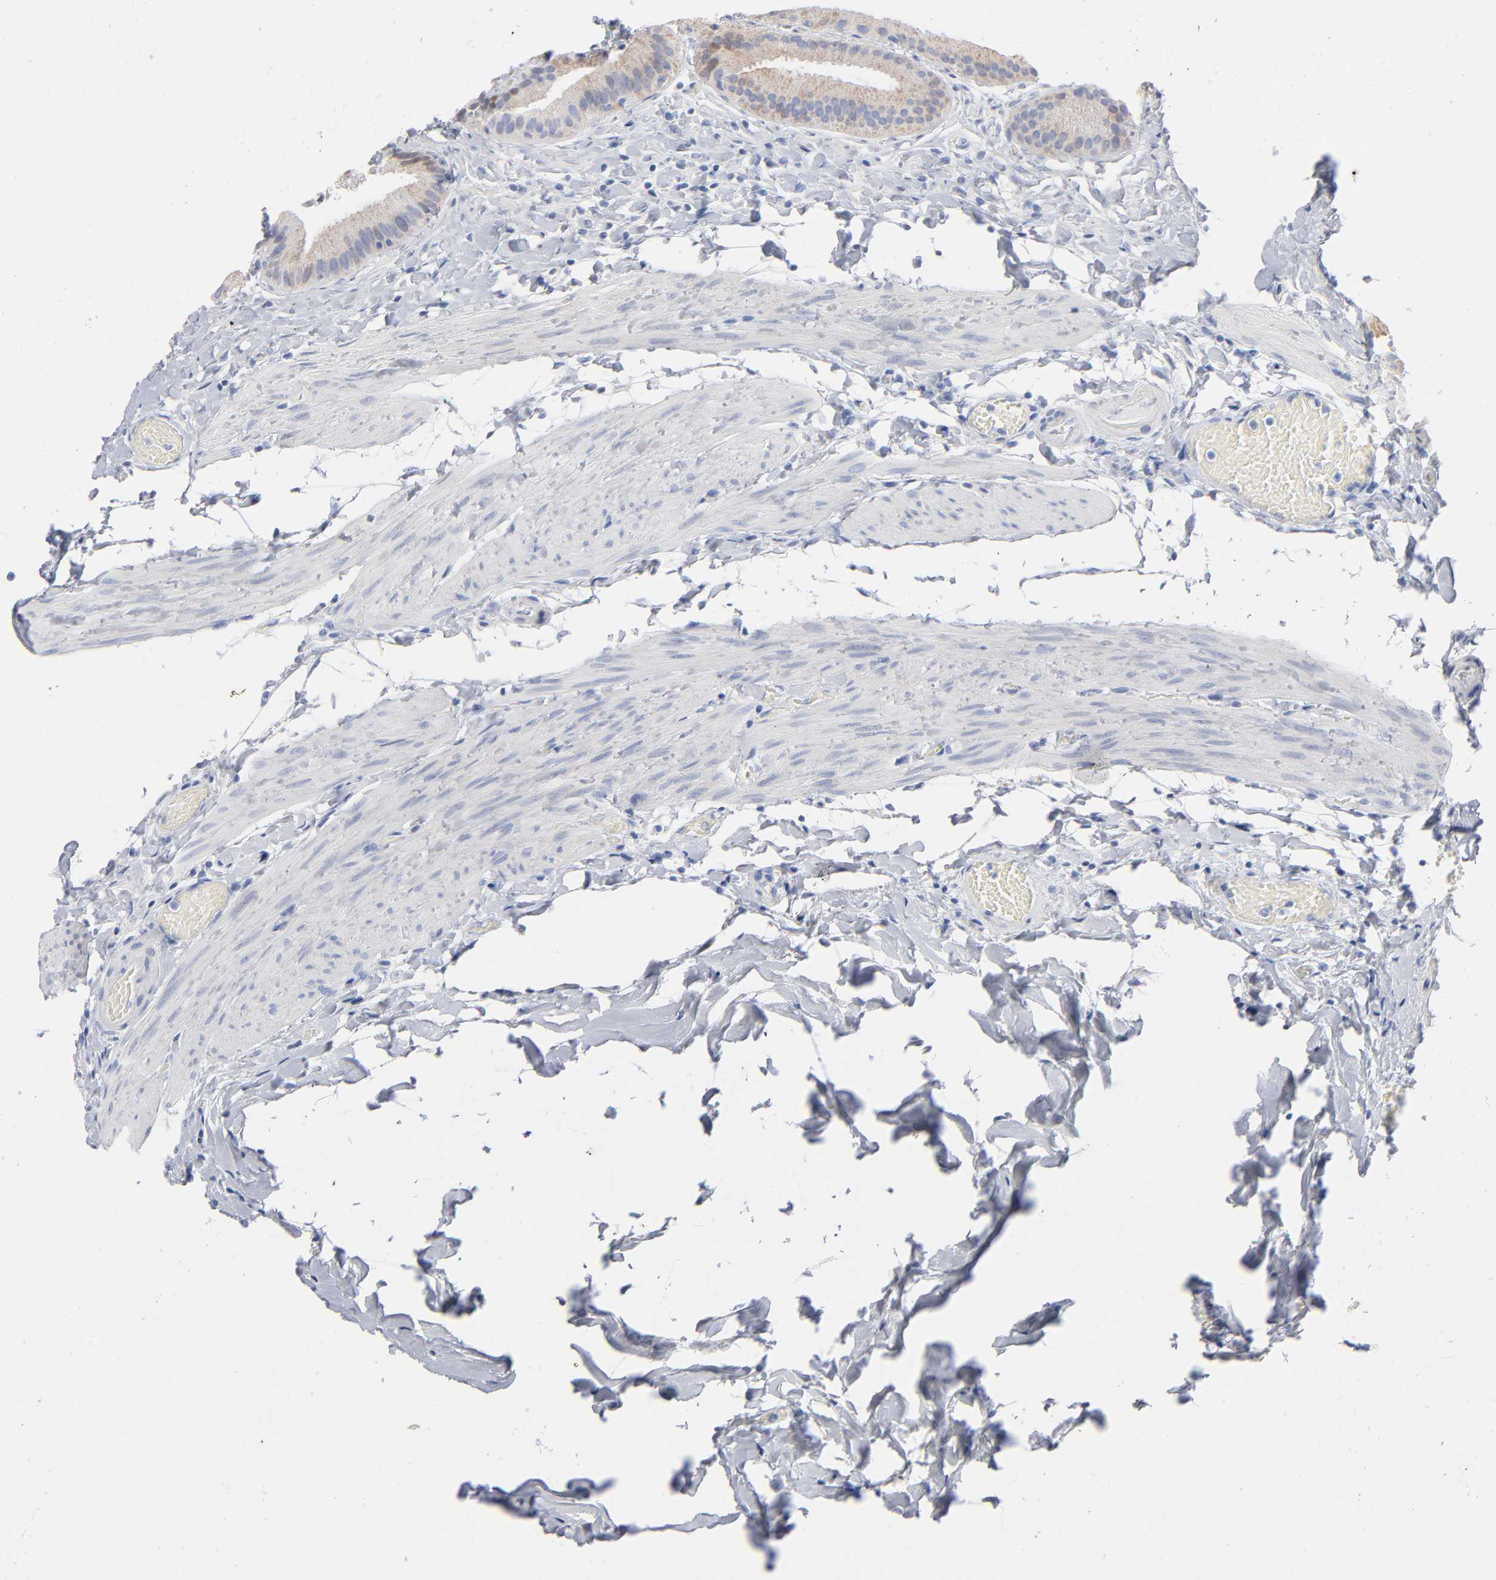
{"staining": {"intensity": "weak", "quantity": ">75%", "location": "cytoplasmic/membranous"}, "tissue": "gallbladder", "cell_type": "Glandular cells", "image_type": "normal", "snomed": [{"axis": "morphology", "description": "Normal tissue, NOS"}, {"axis": "topography", "description": "Gallbladder"}], "caption": "A brown stain shows weak cytoplasmic/membranous positivity of a protein in glandular cells of normal human gallbladder.", "gene": "CHCHD10", "patient": {"sex": "female", "age": 63}}